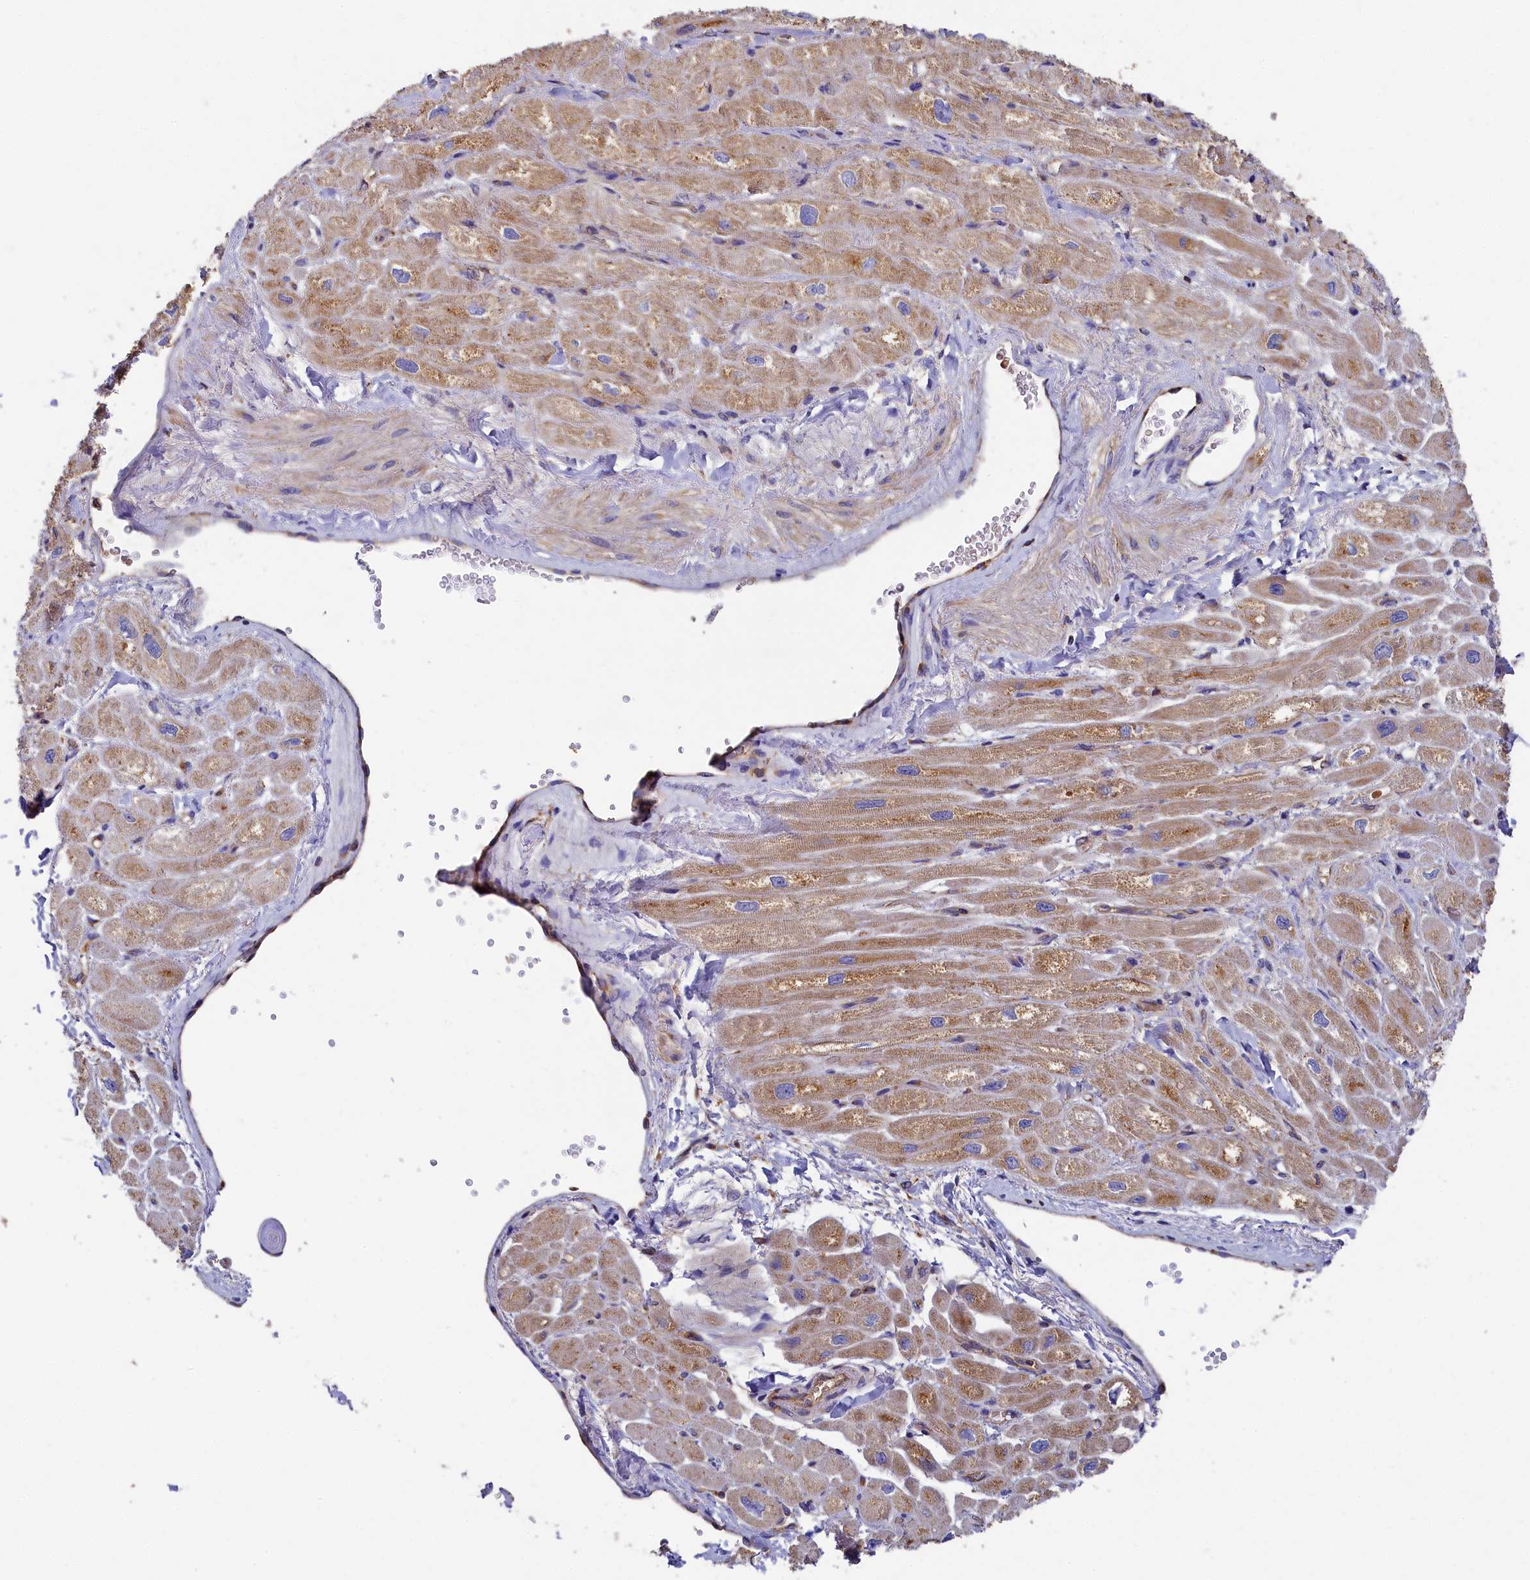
{"staining": {"intensity": "moderate", "quantity": "25%-75%", "location": "cytoplasmic/membranous"}, "tissue": "heart muscle", "cell_type": "Cardiomyocytes", "image_type": "normal", "snomed": [{"axis": "morphology", "description": "Normal tissue, NOS"}, {"axis": "topography", "description": "Heart"}], "caption": "Immunohistochemical staining of unremarkable human heart muscle demonstrates 25%-75% levels of moderate cytoplasmic/membranous protein expression in about 25%-75% of cardiomyocytes. (brown staining indicates protein expression, while blue staining denotes nuclei).", "gene": "SEC31B", "patient": {"sex": "male", "age": 65}}